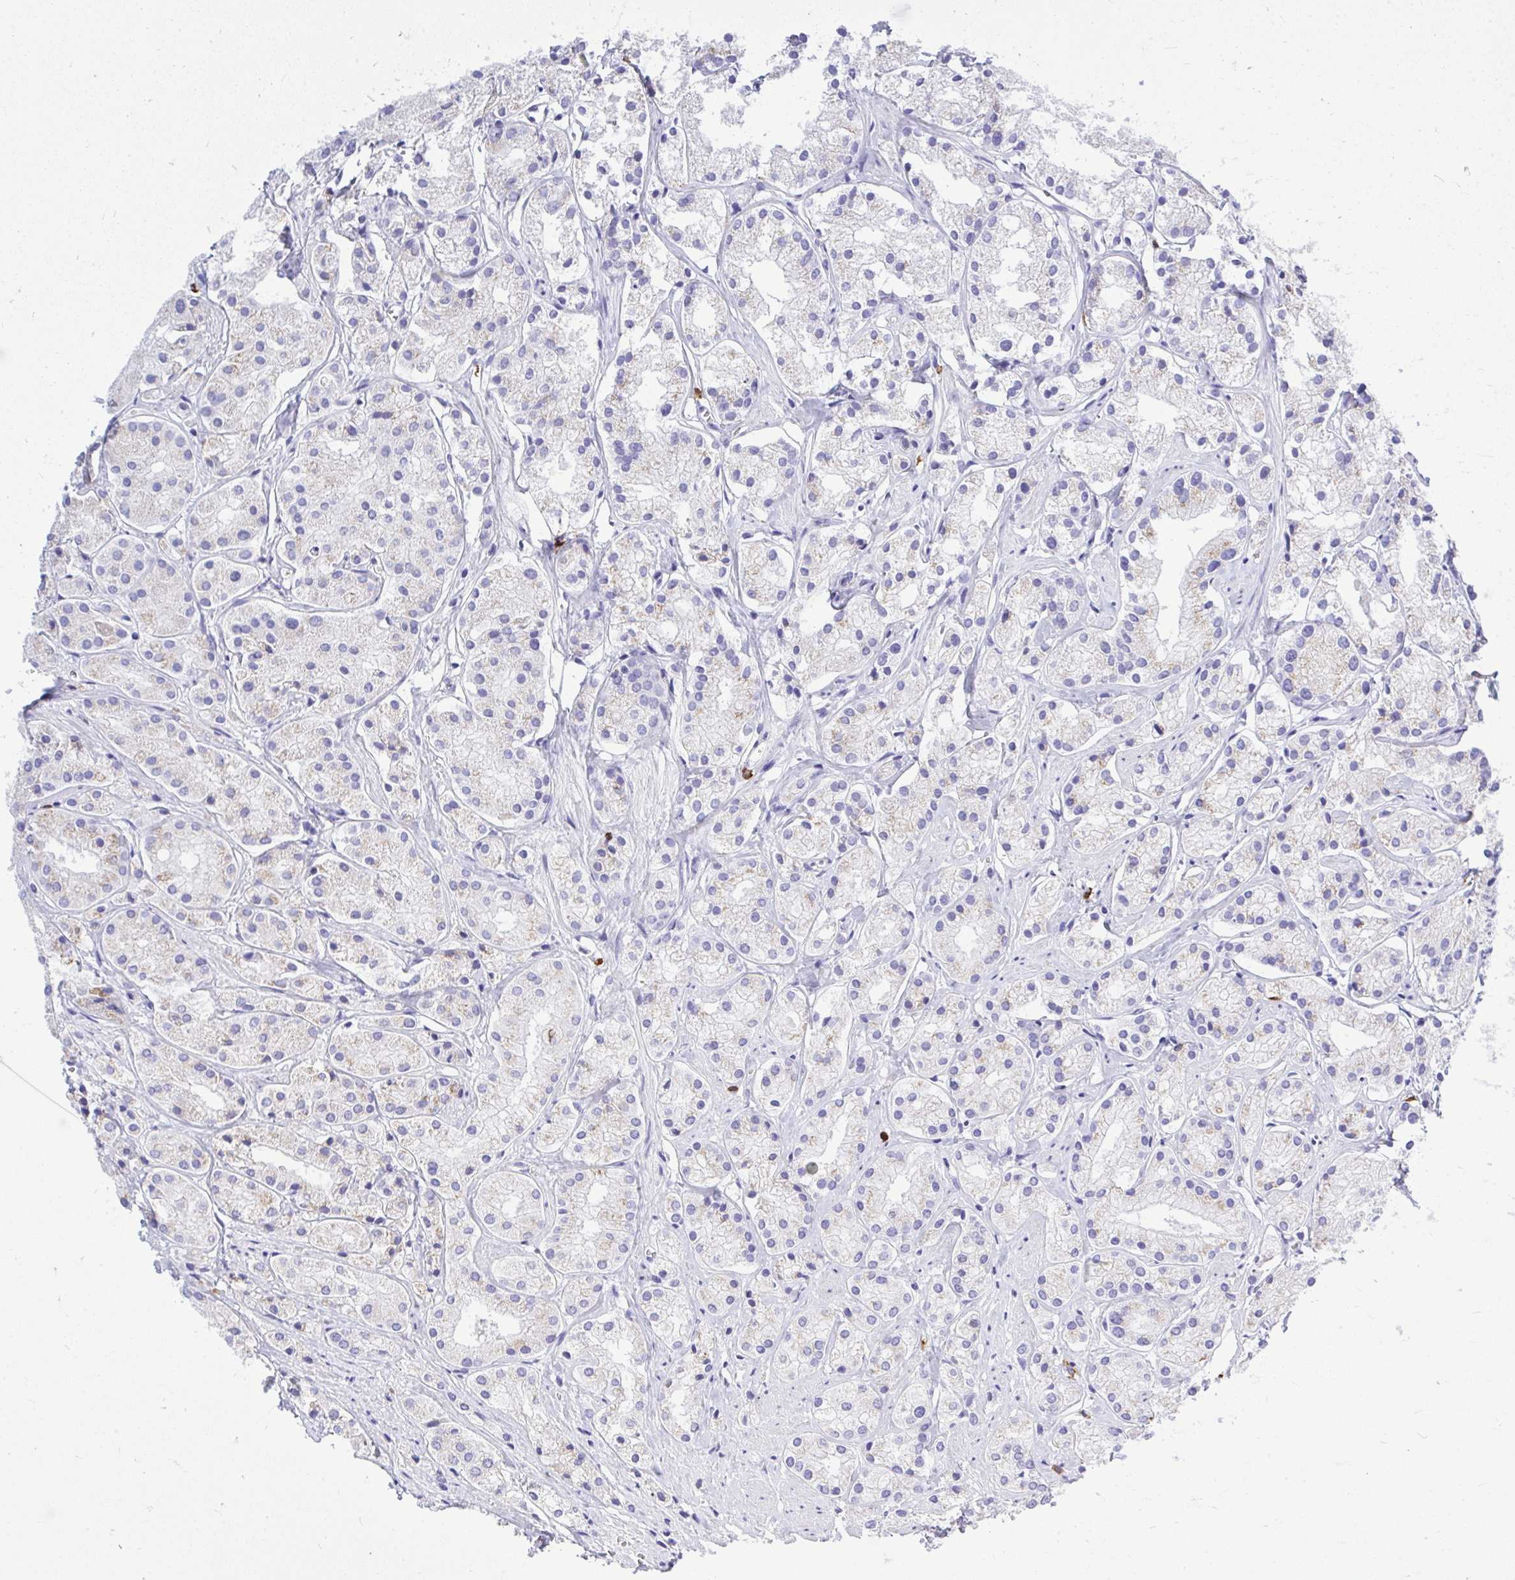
{"staining": {"intensity": "moderate", "quantity": "<25%", "location": "cytoplasmic/membranous"}, "tissue": "prostate cancer", "cell_type": "Tumor cells", "image_type": "cancer", "snomed": [{"axis": "morphology", "description": "Adenocarcinoma, Low grade"}, {"axis": "topography", "description": "Prostate"}], "caption": "Immunohistochemical staining of prostate cancer (adenocarcinoma (low-grade)) displays low levels of moderate cytoplasmic/membranous protein expression in approximately <25% of tumor cells.", "gene": "PSD", "patient": {"sex": "male", "age": 69}}